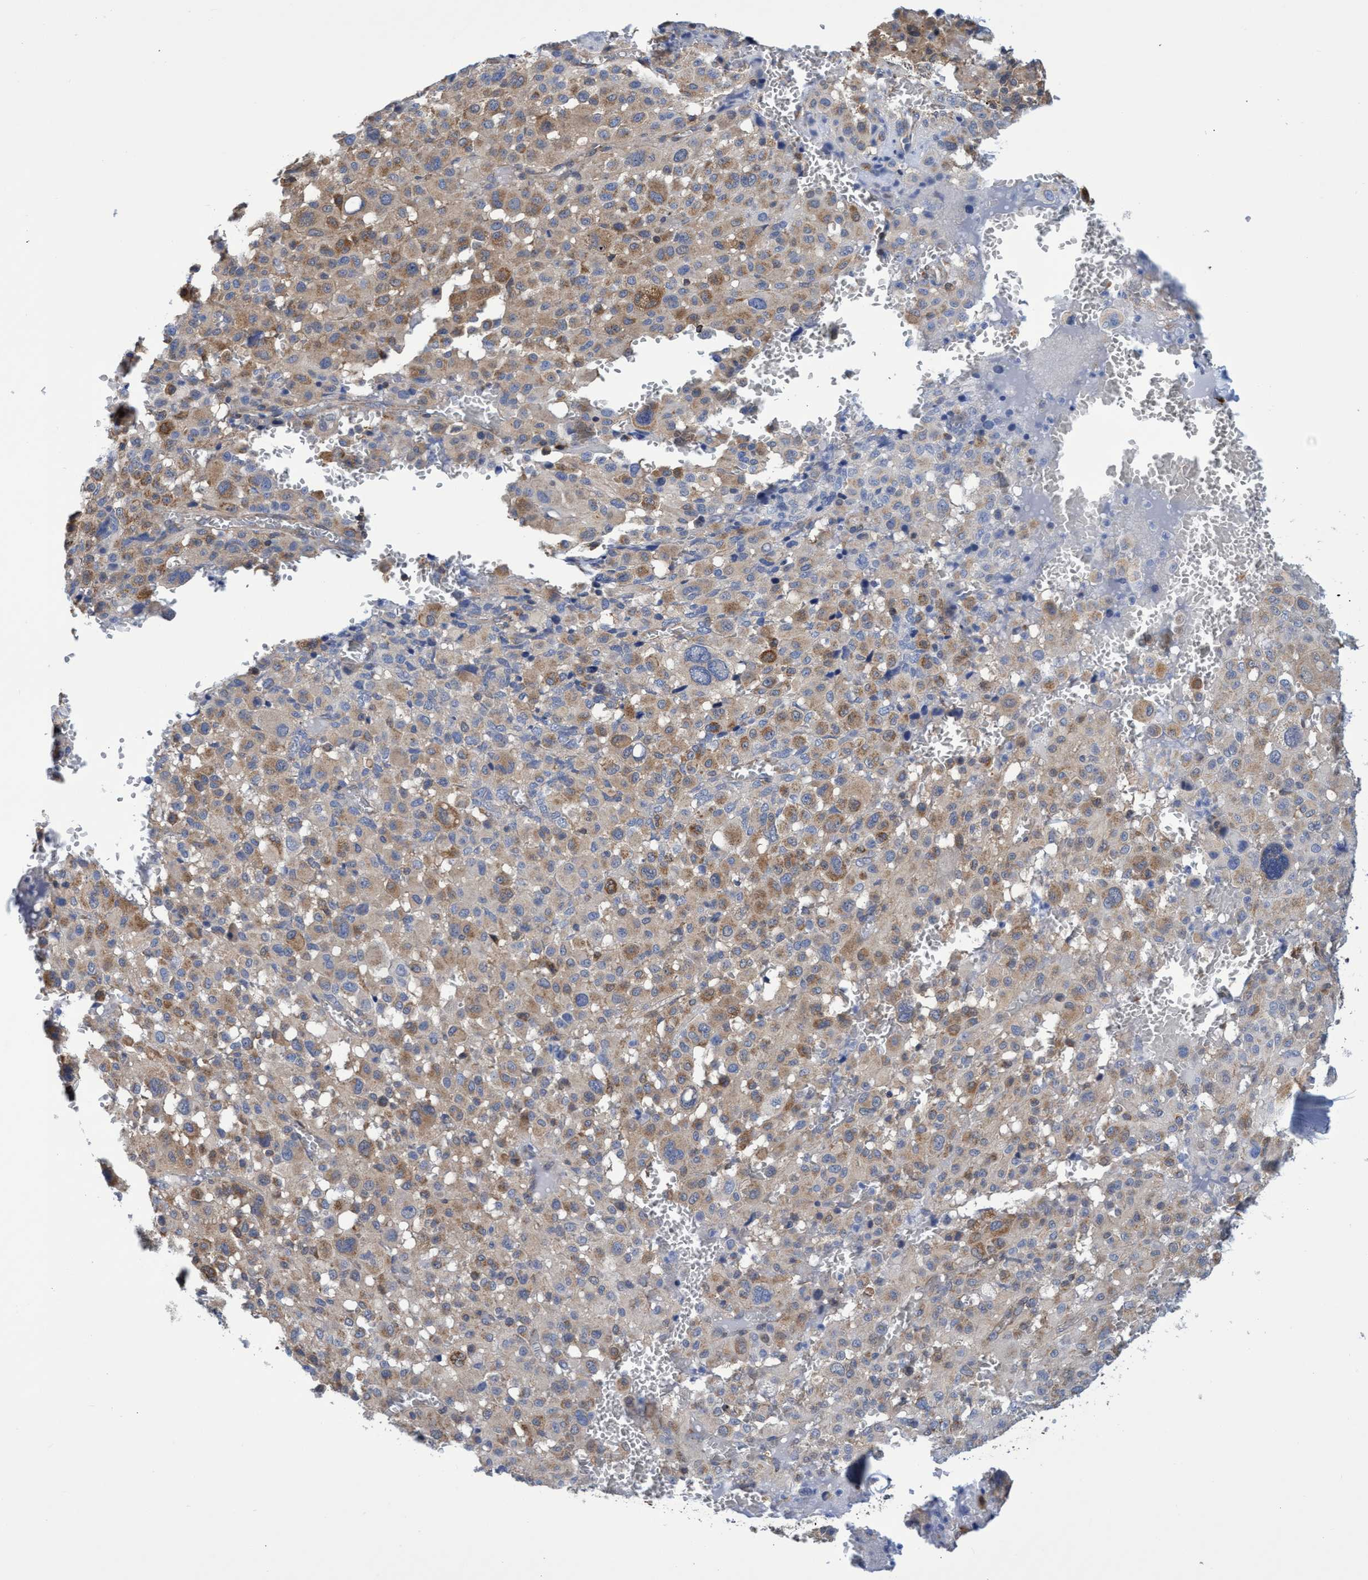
{"staining": {"intensity": "weak", "quantity": "25%-75%", "location": "cytoplasmic/membranous"}, "tissue": "melanoma", "cell_type": "Tumor cells", "image_type": "cancer", "snomed": [{"axis": "morphology", "description": "Malignant melanoma, Metastatic site"}, {"axis": "topography", "description": "Skin"}], "caption": "A histopathology image showing weak cytoplasmic/membranous staining in about 25%-75% of tumor cells in melanoma, as visualized by brown immunohistochemical staining.", "gene": "CRYZ", "patient": {"sex": "female", "age": 74}}